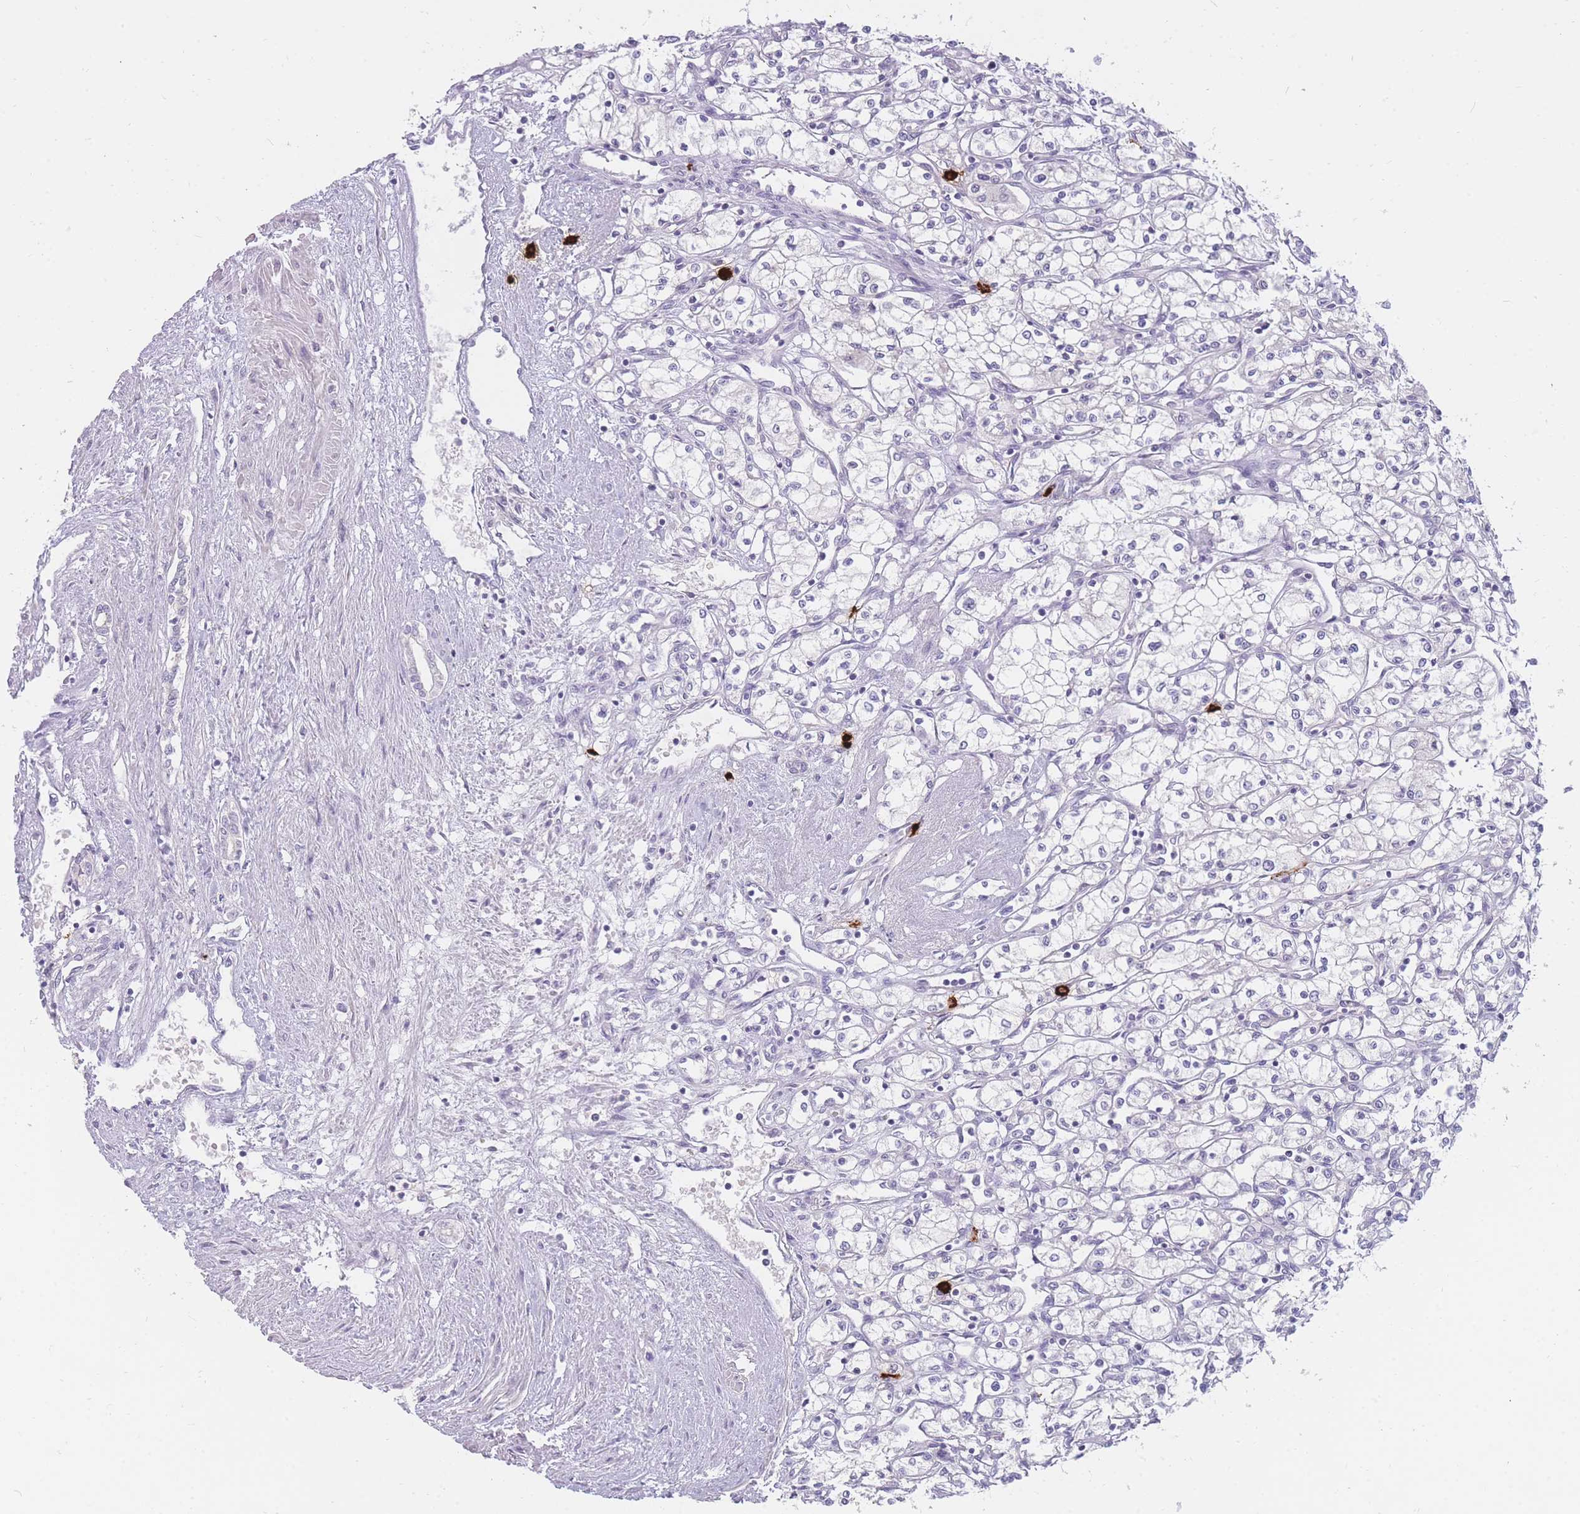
{"staining": {"intensity": "negative", "quantity": "none", "location": "none"}, "tissue": "renal cancer", "cell_type": "Tumor cells", "image_type": "cancer", "snomed": [{"axis": "morphology", "description": "Adenocarcinoma, NOS"}, {"axis": "topography", "description": "Kidney"}], "caption": "This is an IHC image of adenocarcinoma (renal). There is no expression in tumor cells.", "gene": "TPSD1", "patient": {"sex": "male", "age": 59}}